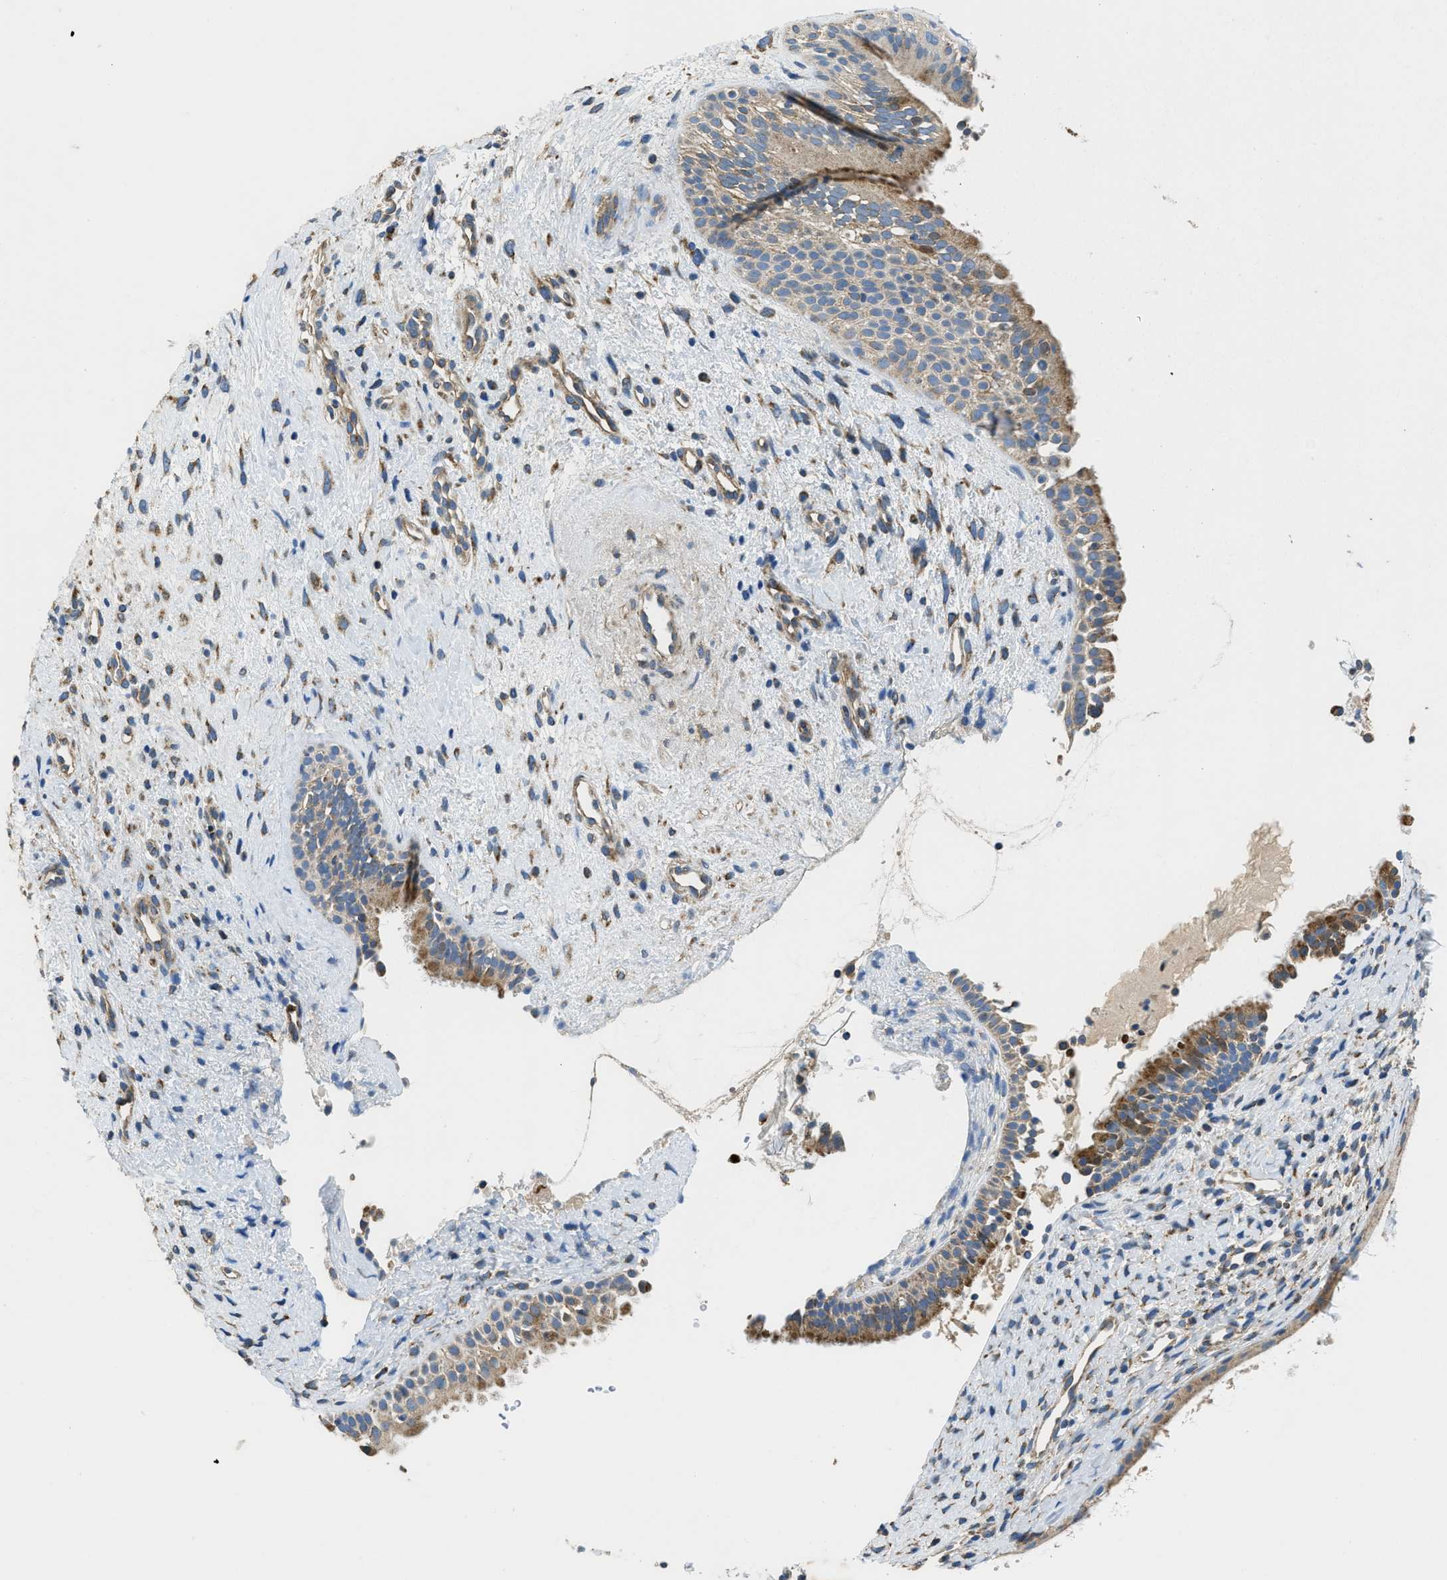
{"staining": {"intensity": "moderate", "quantity": ">75%", "location": "cytoplasmic/membranous"}, "tissue": "nasopharynx", "cell_type": "Respiratory epithelial cells", "image_type": "normal", "snomed": [{"axis": "morphology", "description": "Normal tissue, NOS"}, {"axis": "topography", "description": "Nasopharynx"}], "caption": "Approximately >75% of respiratory epithelial cells in benign human nasopharynx display moderate cytoplasmic/membranous protein staining as visualized by brown immunohistochemical staining.", "gene": "STK33", "patient": {"sex": "male", "age": 22}}